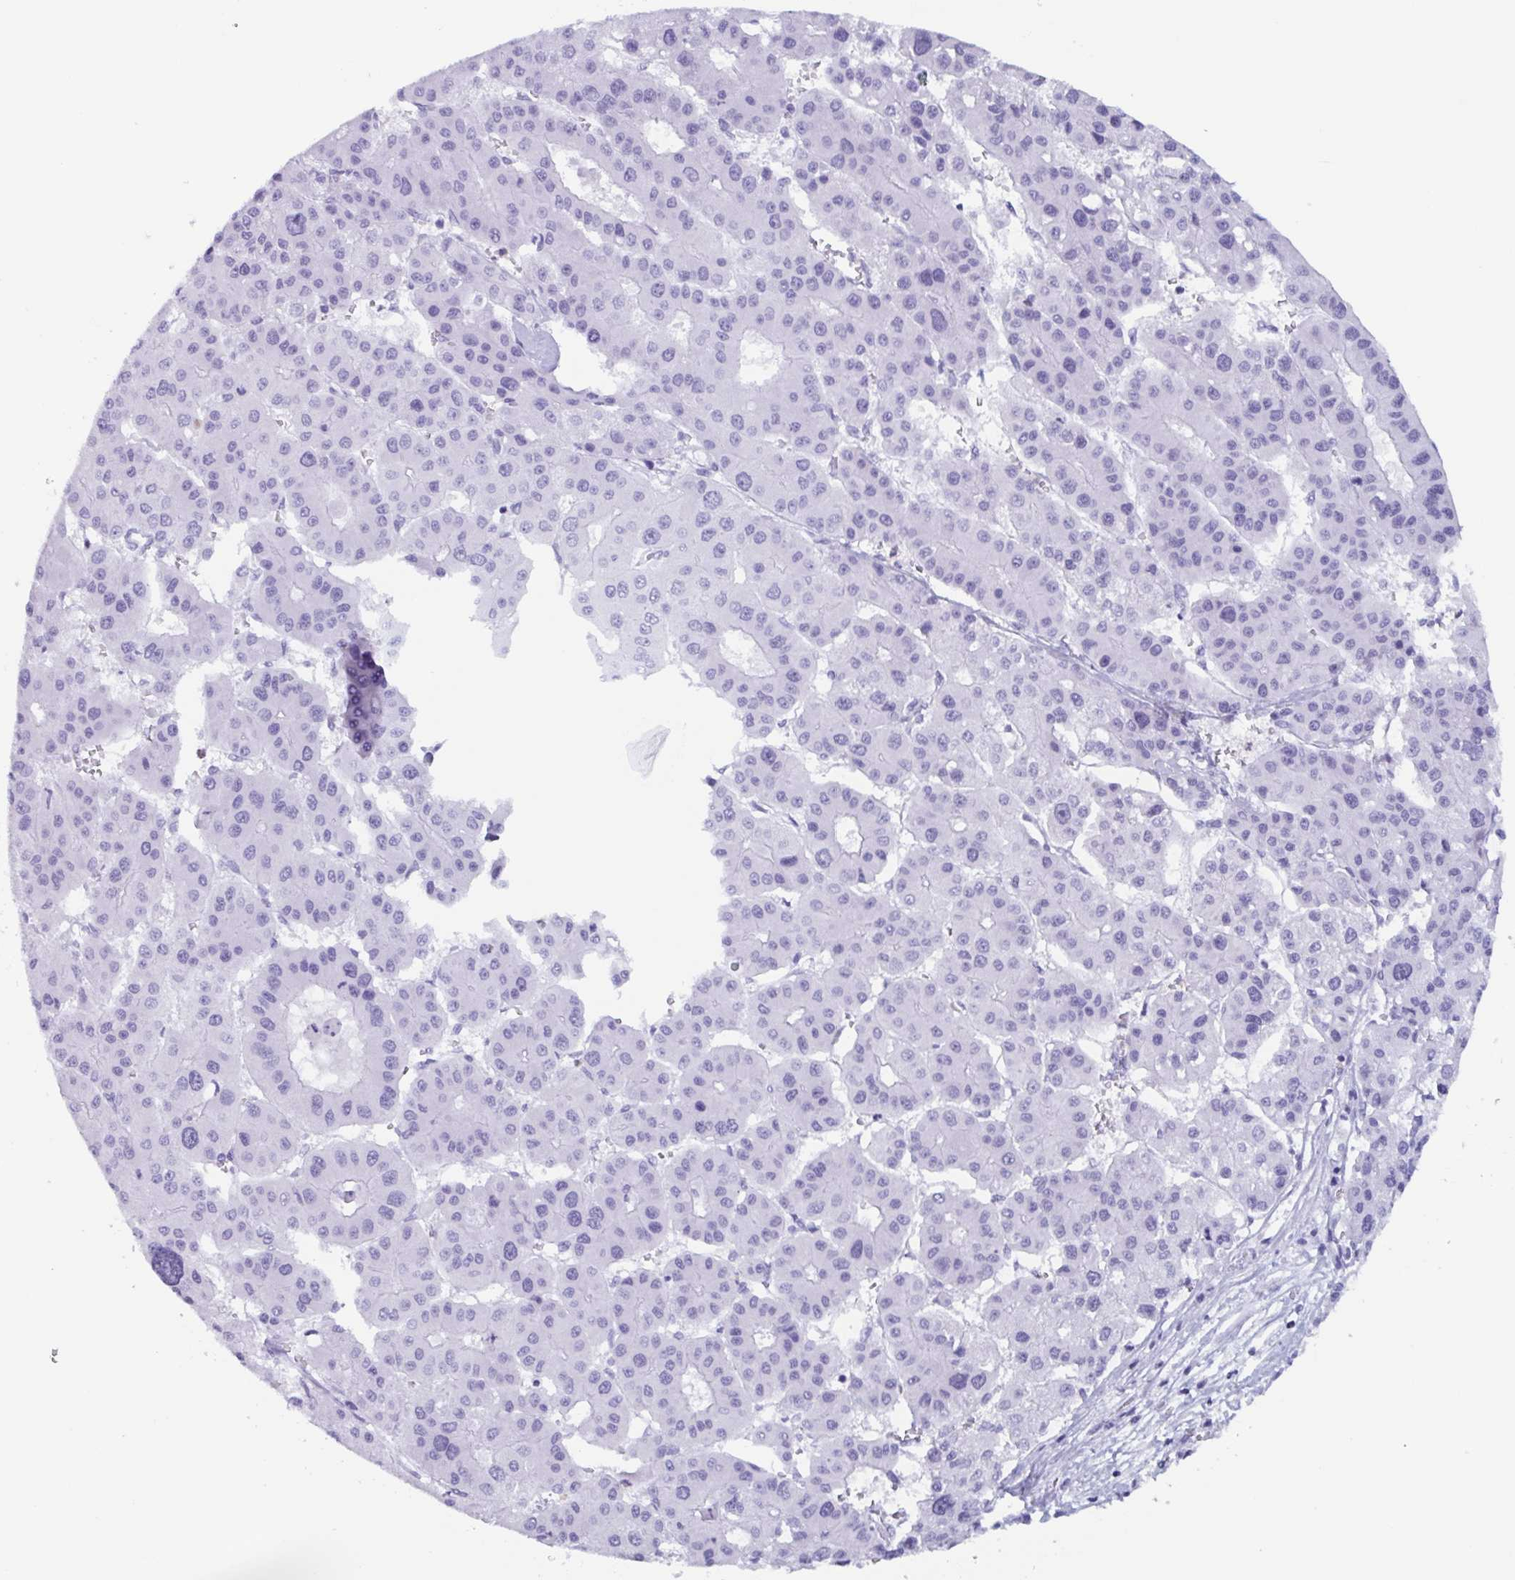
{"staining": {"intensity": "negative", "quantity": "none", "location": "none"}, "tissue": "liver cancer", "cell_type": "Tumor cells", "image_type": "cancer", "snomed": [{"axis": "morphology", "description": "Carcinoma, Hepatocellular, NOS"}, {"axis": "topography", "description": "Liver"}], "caption": "Immunohistochemistry (IHC) of human liver hepatocellular carcinoma exhibits no positivity in tumor cells. Nuclei are stained in blue.", "gene": "BPI", "patient": {"sex": "male", "age": 73}}